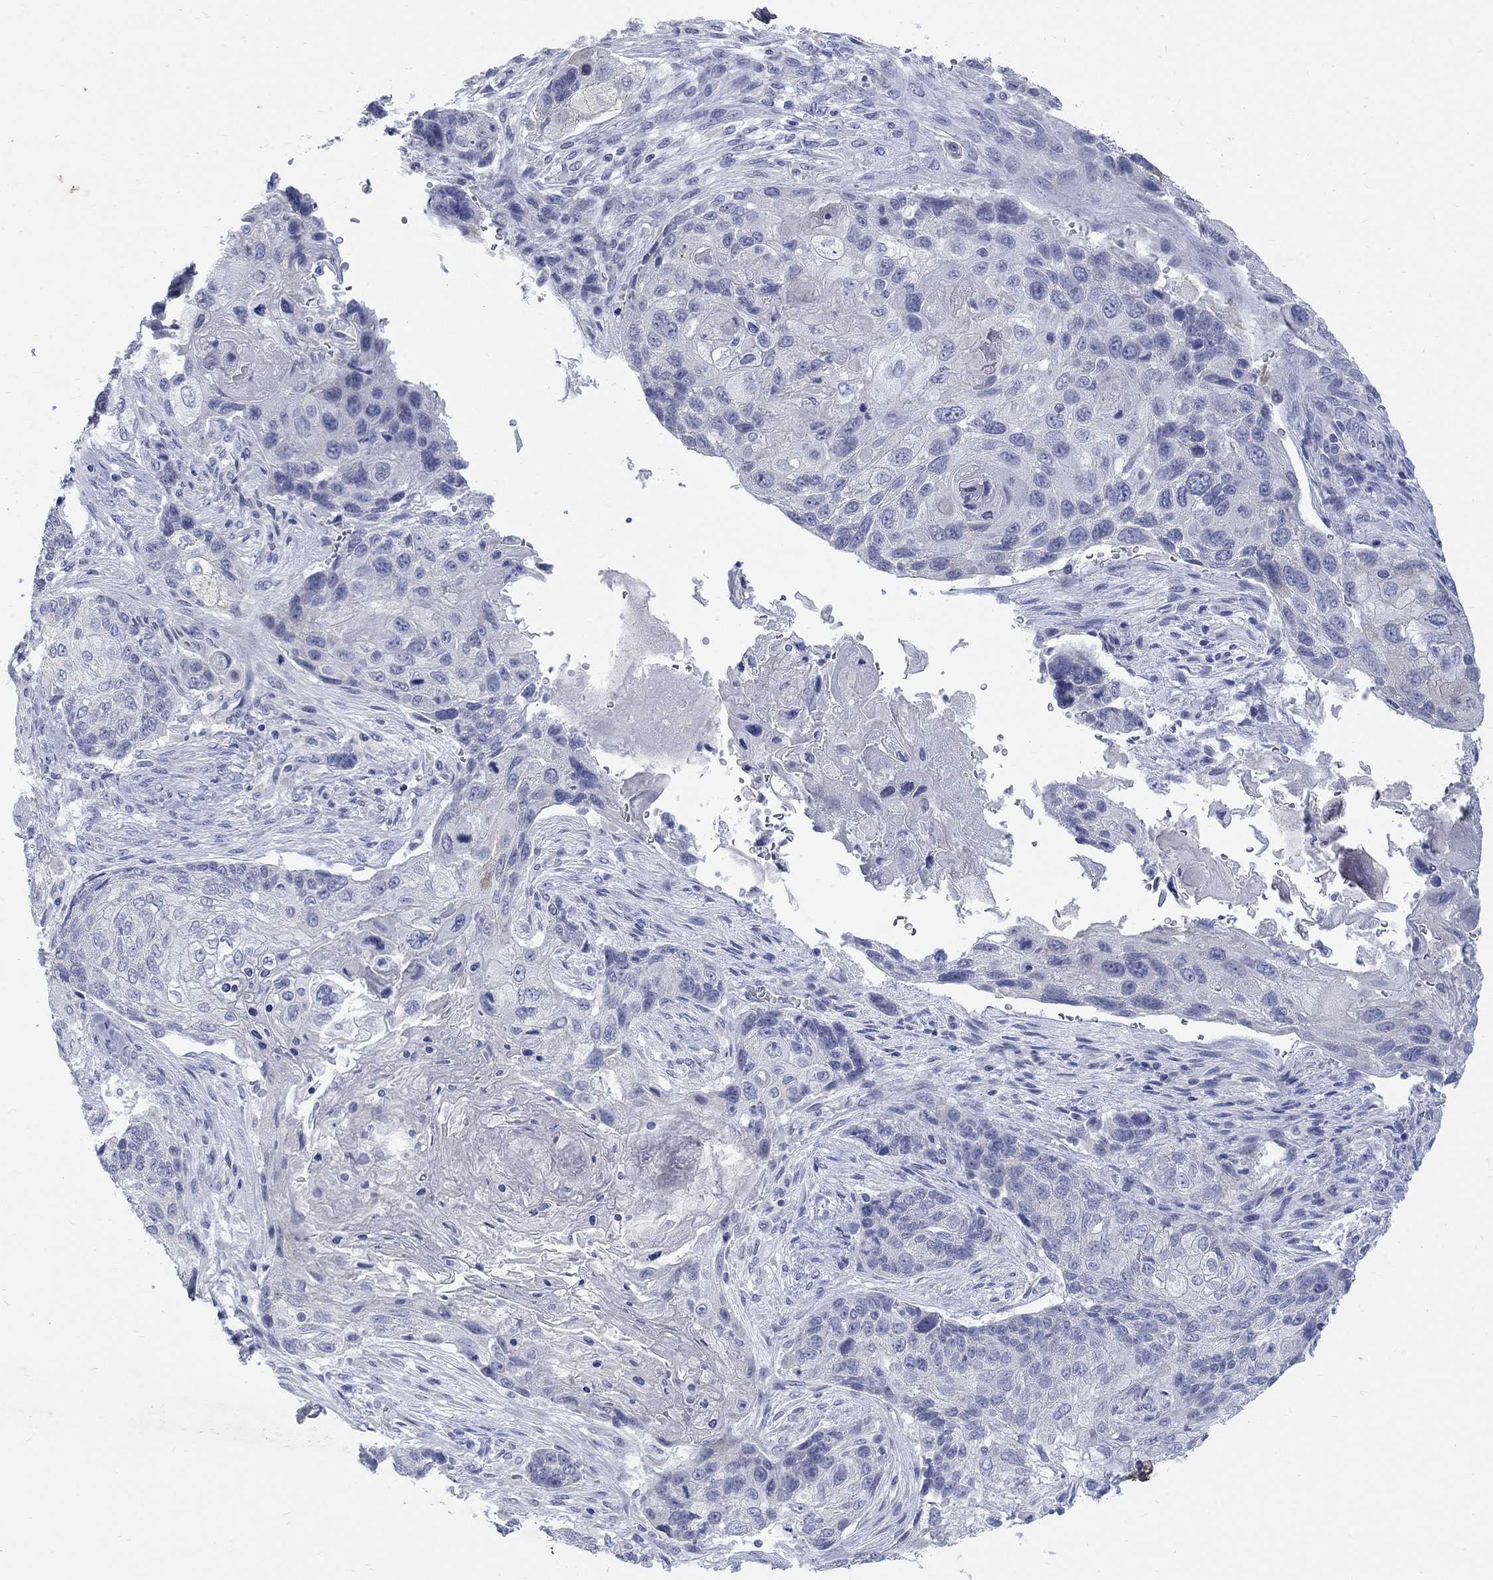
{"staining": {"intensity": "negative", "quantity": "none", "location": "none"}, "tissue": "lung cancer", "cell_type": "Tumor cells", "image_type": "cancer", "snomed": [{"axis": "morphology", "description": "Normal tissue, NOS"}, {"axis": "morphology", "description": "Squamous cell carcinoma, NOS"}, {"axis": "topography", "description": "Bronchus"}, {"axis": "topography", "description": "Lung"}], "caption": "Tumor cells show no significant protein expression in squamous cell carcinoma (lung).", "gene": "RFTN2", "patient": {"sex": "male", "age": 69}}